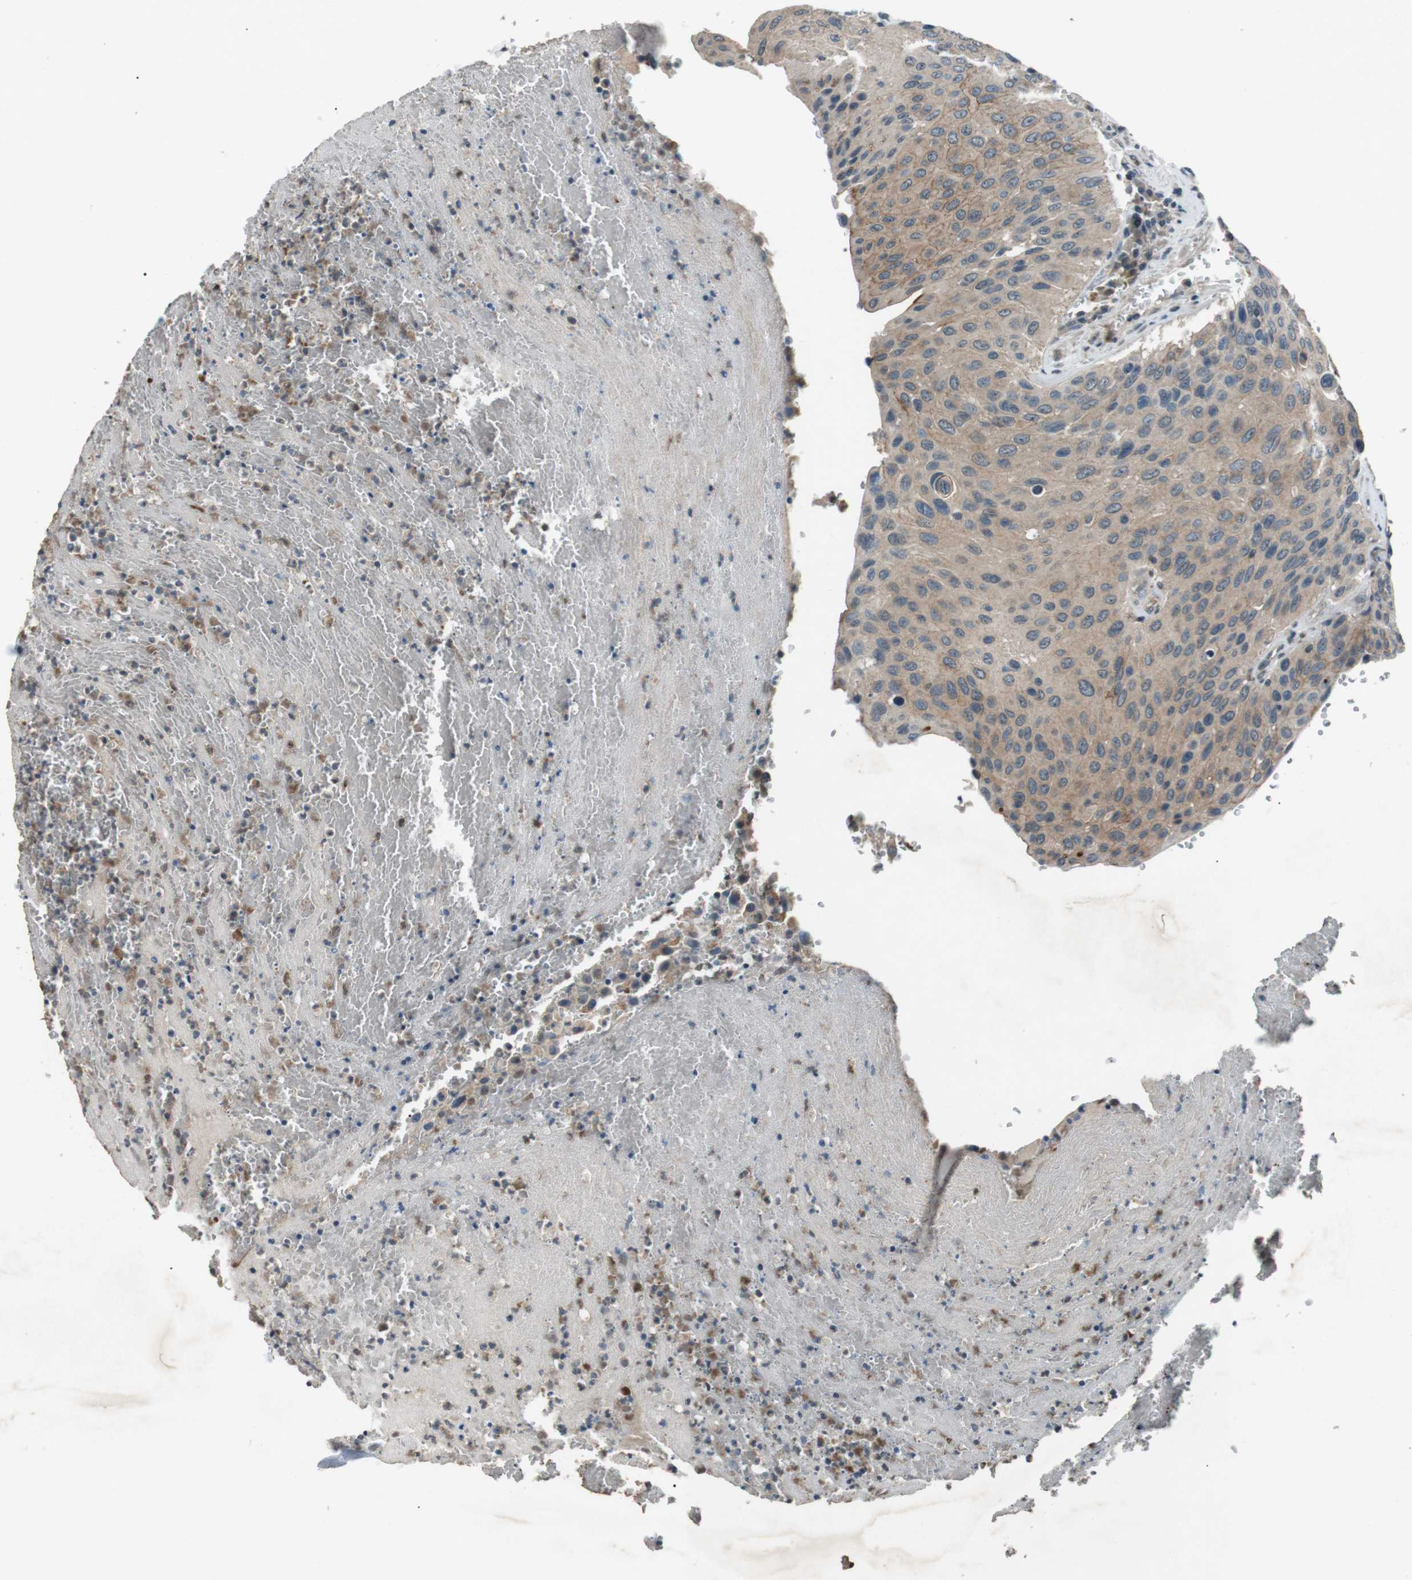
{"staining": {"intensity": "weak", "quantity": "25%-75%", "location": "cytoplasmic/membranous"}, "tissue": "urothelial cancer", "cell_type": "Tumor cells", "image_type": "cancer", "snomed": [{"axis": "morphology", "description": "Urothelial carcinoma, High grade"}, {"axis": "topography", "description": "Urinary bladder"}], "caption": "This is a micrograph of immunohistochemistry staining of urothelial cancer, which shows weak positivity in the cytoplasmic/membranous of tumor cells.", "gene": "NEK7", "patient": {"sex": "male", "age": 66}}